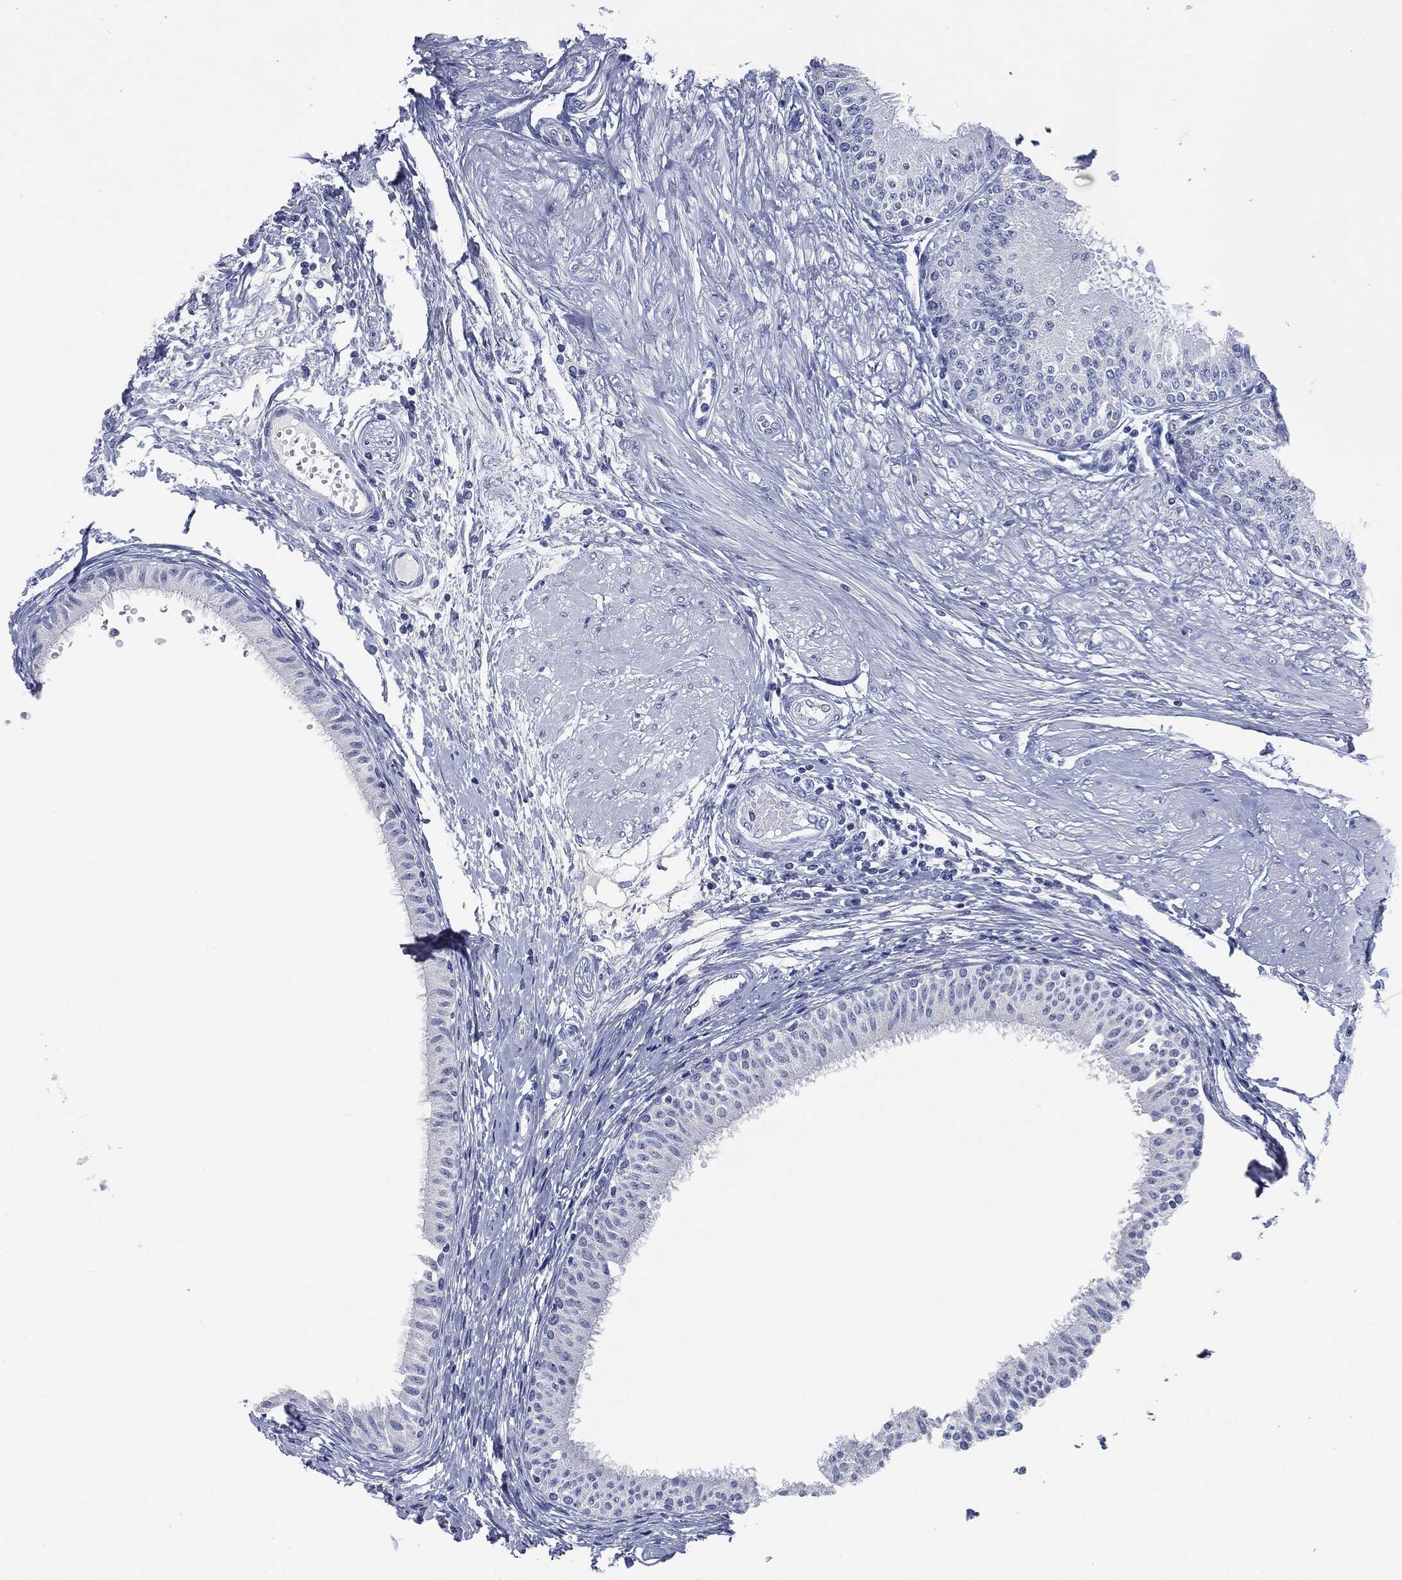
{"staining": {"intensity": "negative", "quantity": "none", "location": "none"}, "tissue": "epididymis", "cell_type": "Glandular cells", "image_type": "normal", "snomed": [{"axis": "morphology", "description": "Normal tissue, NOS"}, {"axis": "morphology", "description": "Seminoma, NOS"}, {"axis": "topography", "description": "Testis"}, {"axis": "topography", "description": "Epididymis"}], "caption": "The immunohistochemistry micrograph has no significant positivity in glandular cells of epididymis. (DAB (3,3'-diaminobenzidine) immunohistochemistry (IHC) visualized using brightfield microscopy, high magnification).", "gene": "MUC16", "patient": {"sex": "male", "age": 61}}